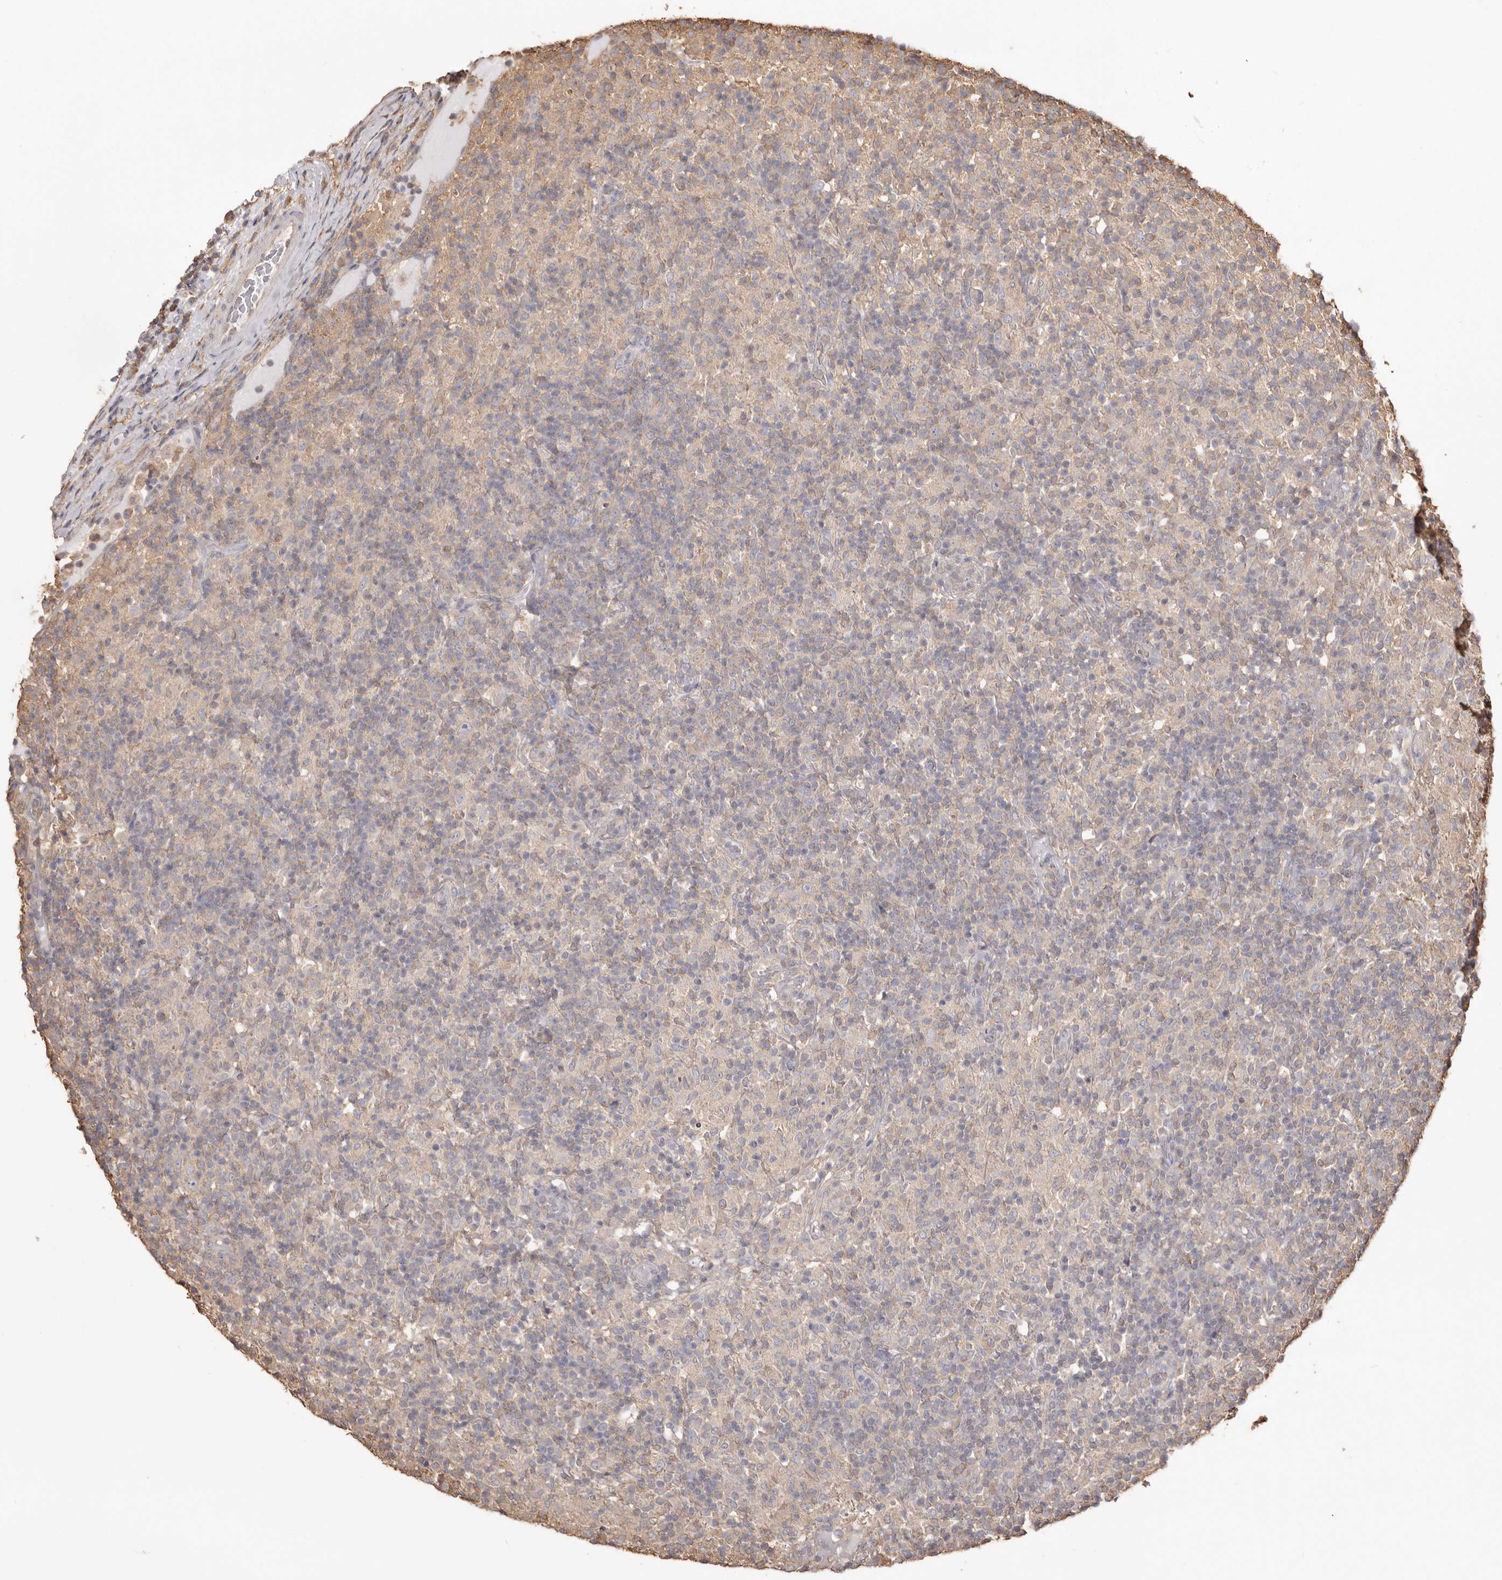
{"staining": {"intensity": "weak", "quantity": "<25%", "location": "cytoplasmic/membranous"}, "tissue": "lymphoma", "cell_type": "Tumor cells", "image_type": "cancer", "snomed": [{"axis": "morphology", "description": "Hodgkin's disease, NOS"}, {"axis": "topography", "description": "Lymph node"}], "caption": "The photomicrograph shows no staining of tumor cells in lymphoma.", "gene": "PKM", "patient": {"sex": "male", "age": 70}}